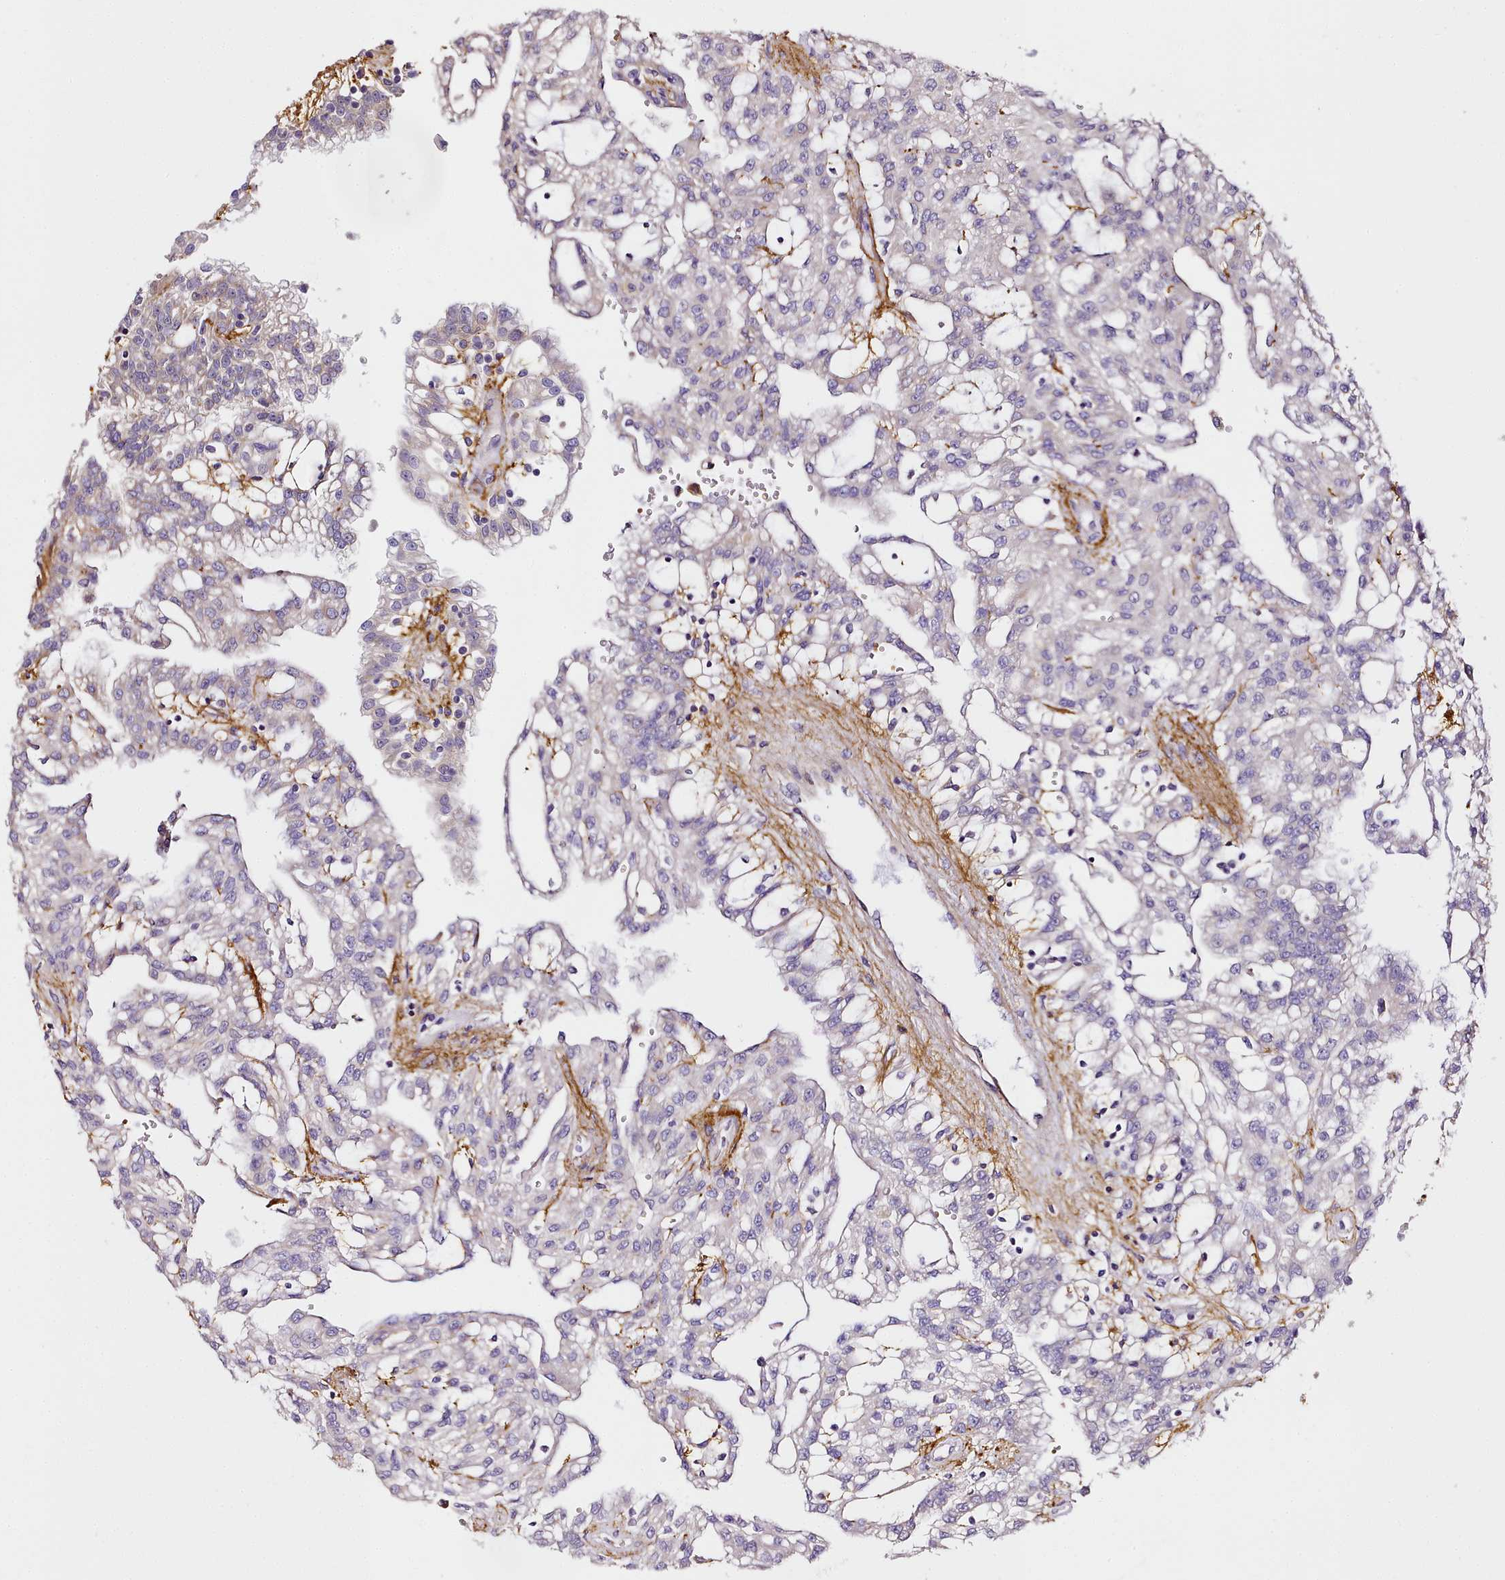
{"staining": {"intensity": "negative", "quantity": "none", "location": "none"}, "tissue": "renal cancer", "cell_type": "Tumor cells", "image_type": "cancer", "snomed": [{"axis": "morphology", "description": "Adenocarcinoma, NOS"}, {"axis": "topography", "description": "Kidney"}], "caption": "IHC histopathology image of human adenocarcinoma (renal) stained for a protein (brown), which exhibits no staining in tumor cells.", "gene": "NBPF1", "patient": {"sex": "male", "age": 63}}